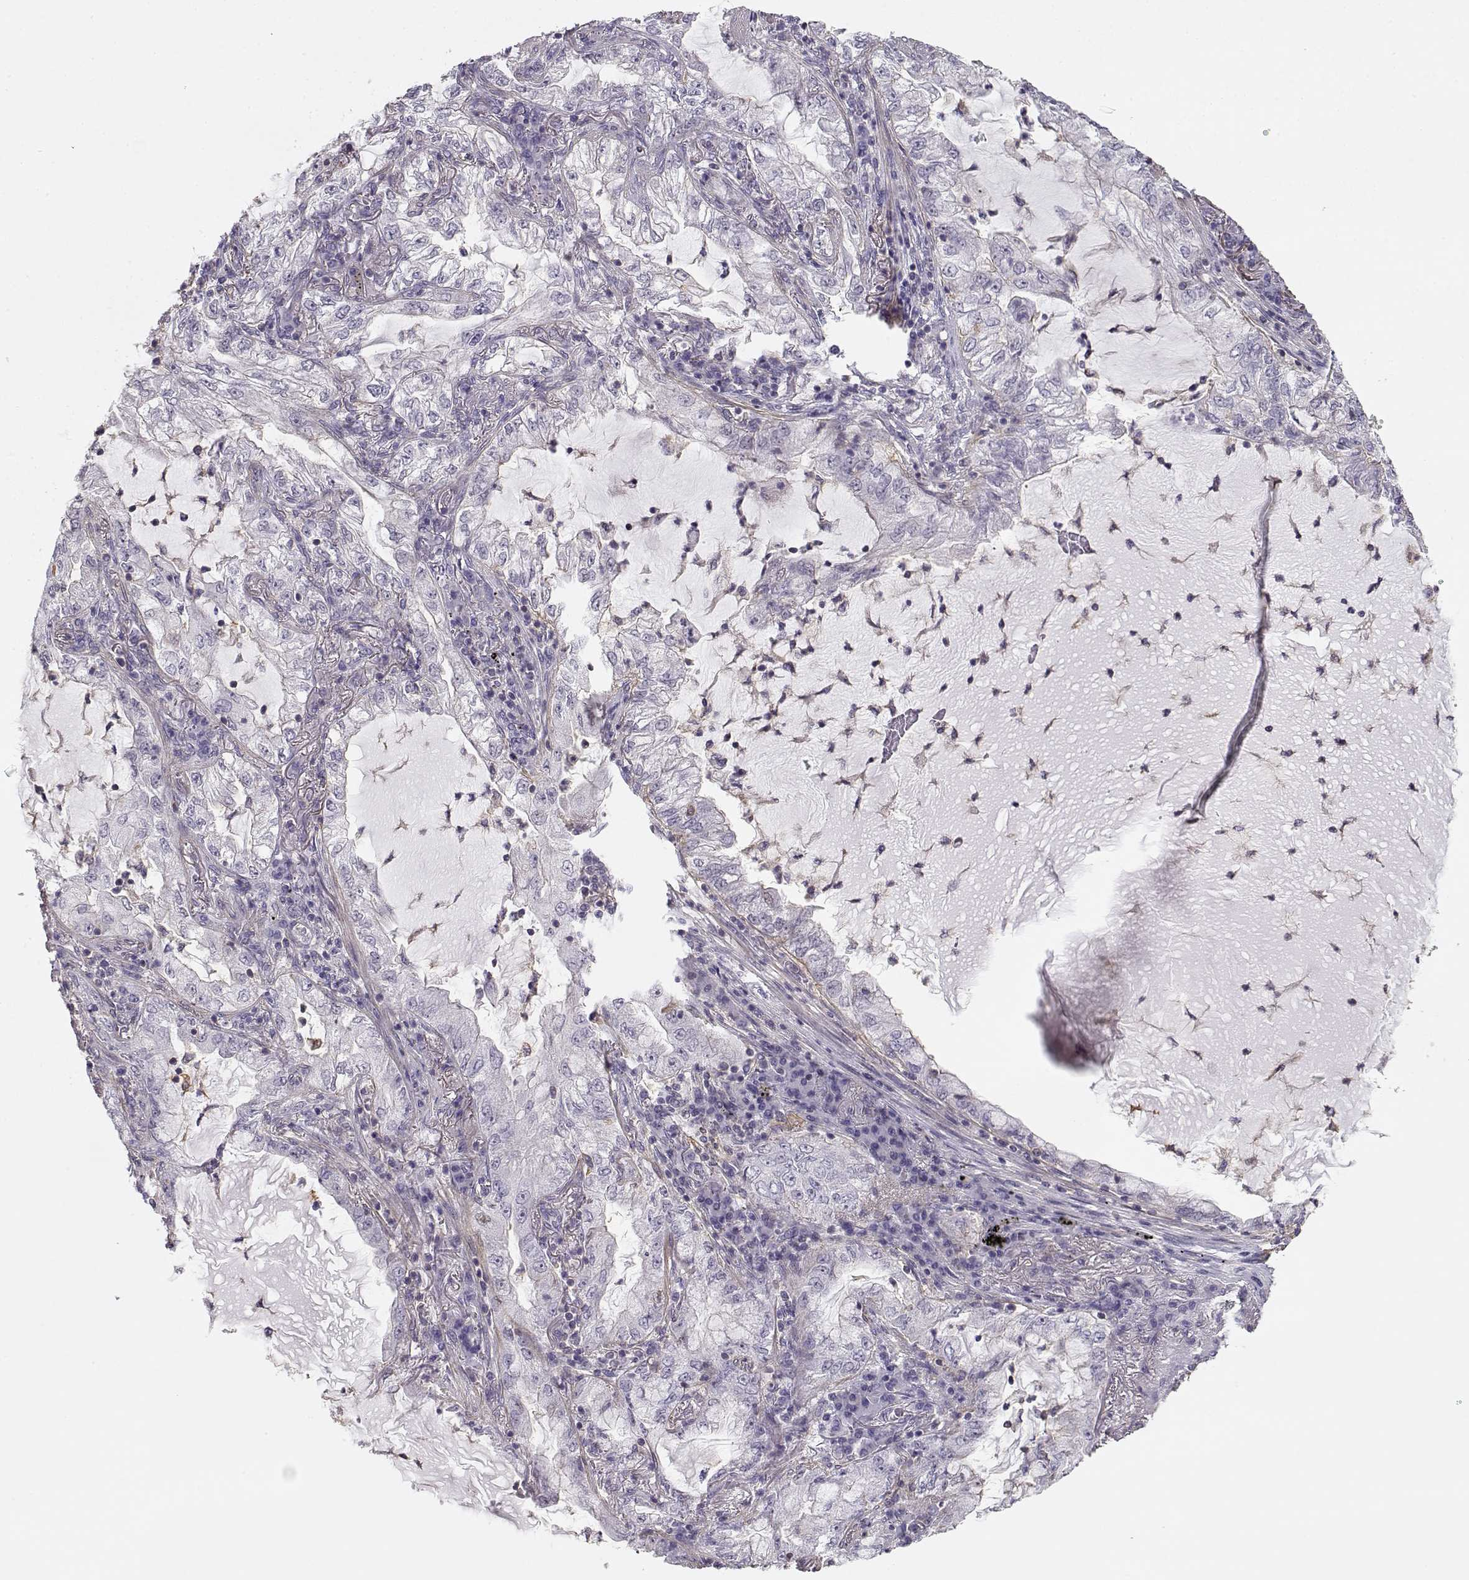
{"staining": {"intensity": "negative", "quantity": "none", "location": "none"}, "tissue": "lung cancer", "cell_type": "Tumor cells", "image_type": "cancer", "snomed": [{"axis": "morphology", "description": "Adenocarcinoma, NOS"}, {"axis": "topography", "description": "Lung"}], "caption": "Human adenocarcinoma (lung) stained for a protein using IHC reveals no positivity in tumor cells.", "gene": "DAPL1", "patient": {"sex": "female", "age": 73}}